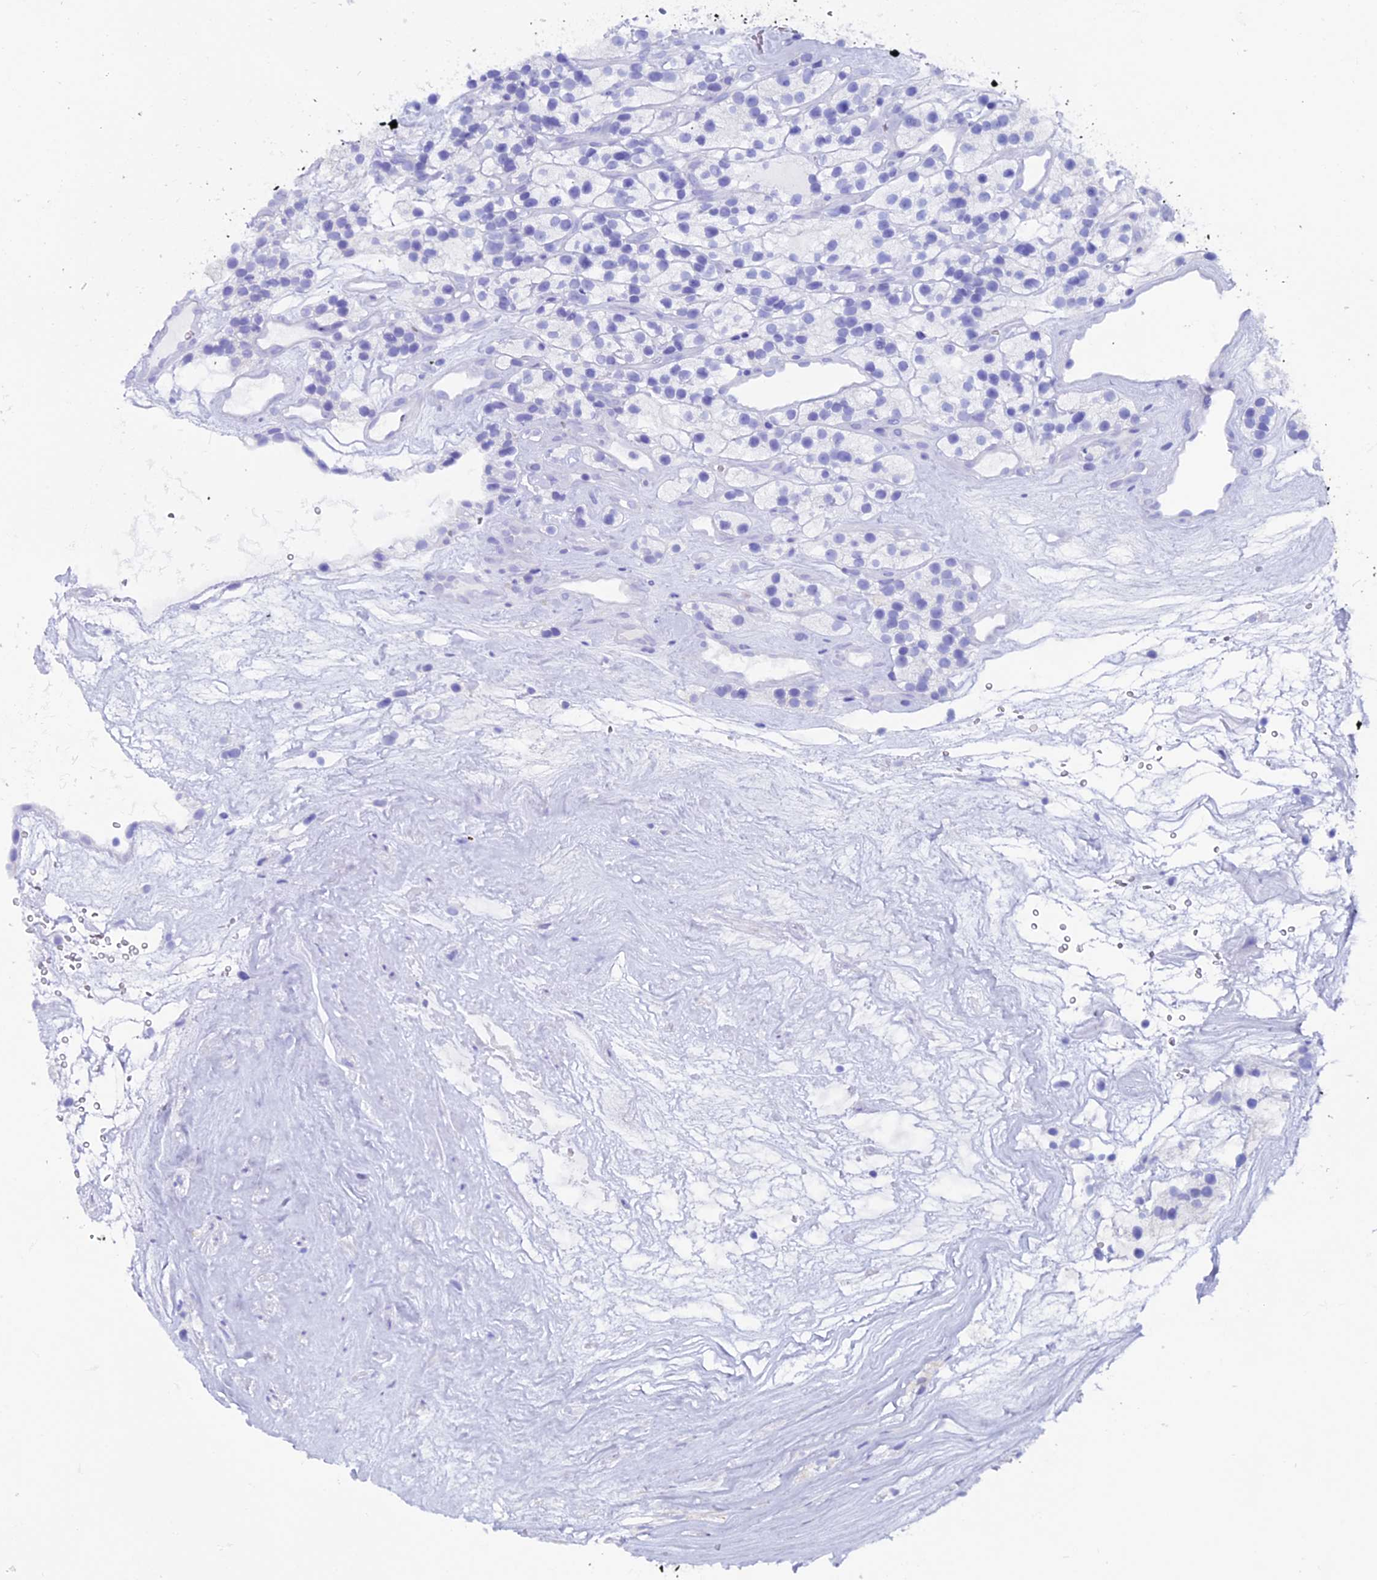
{"staining": {"intensity": "negative", "quantity": "none", "location": "none"}, "tissue": "renal cancer", "cell_type": "Tumor cells", "image_type": "cancer", "snomed": [{"axis": "morphology", "description": "Adenocarcinoma, NOS"}, {"axis": "topography", "description": "Kidney"}], "caption": "IHC image of neoplastic tissue: renal adenocarcinoma stained with DAB (3,3'-diaminobenzidine) shows no significant protein staining in tumor cells. (DAB (3,3'-diaminobenzidine) immunohistochemistry visualized using brightfield microscopy, high magnification).", "gene": "ANKRD29", "patient": {"sex": "female", "age": 57}}